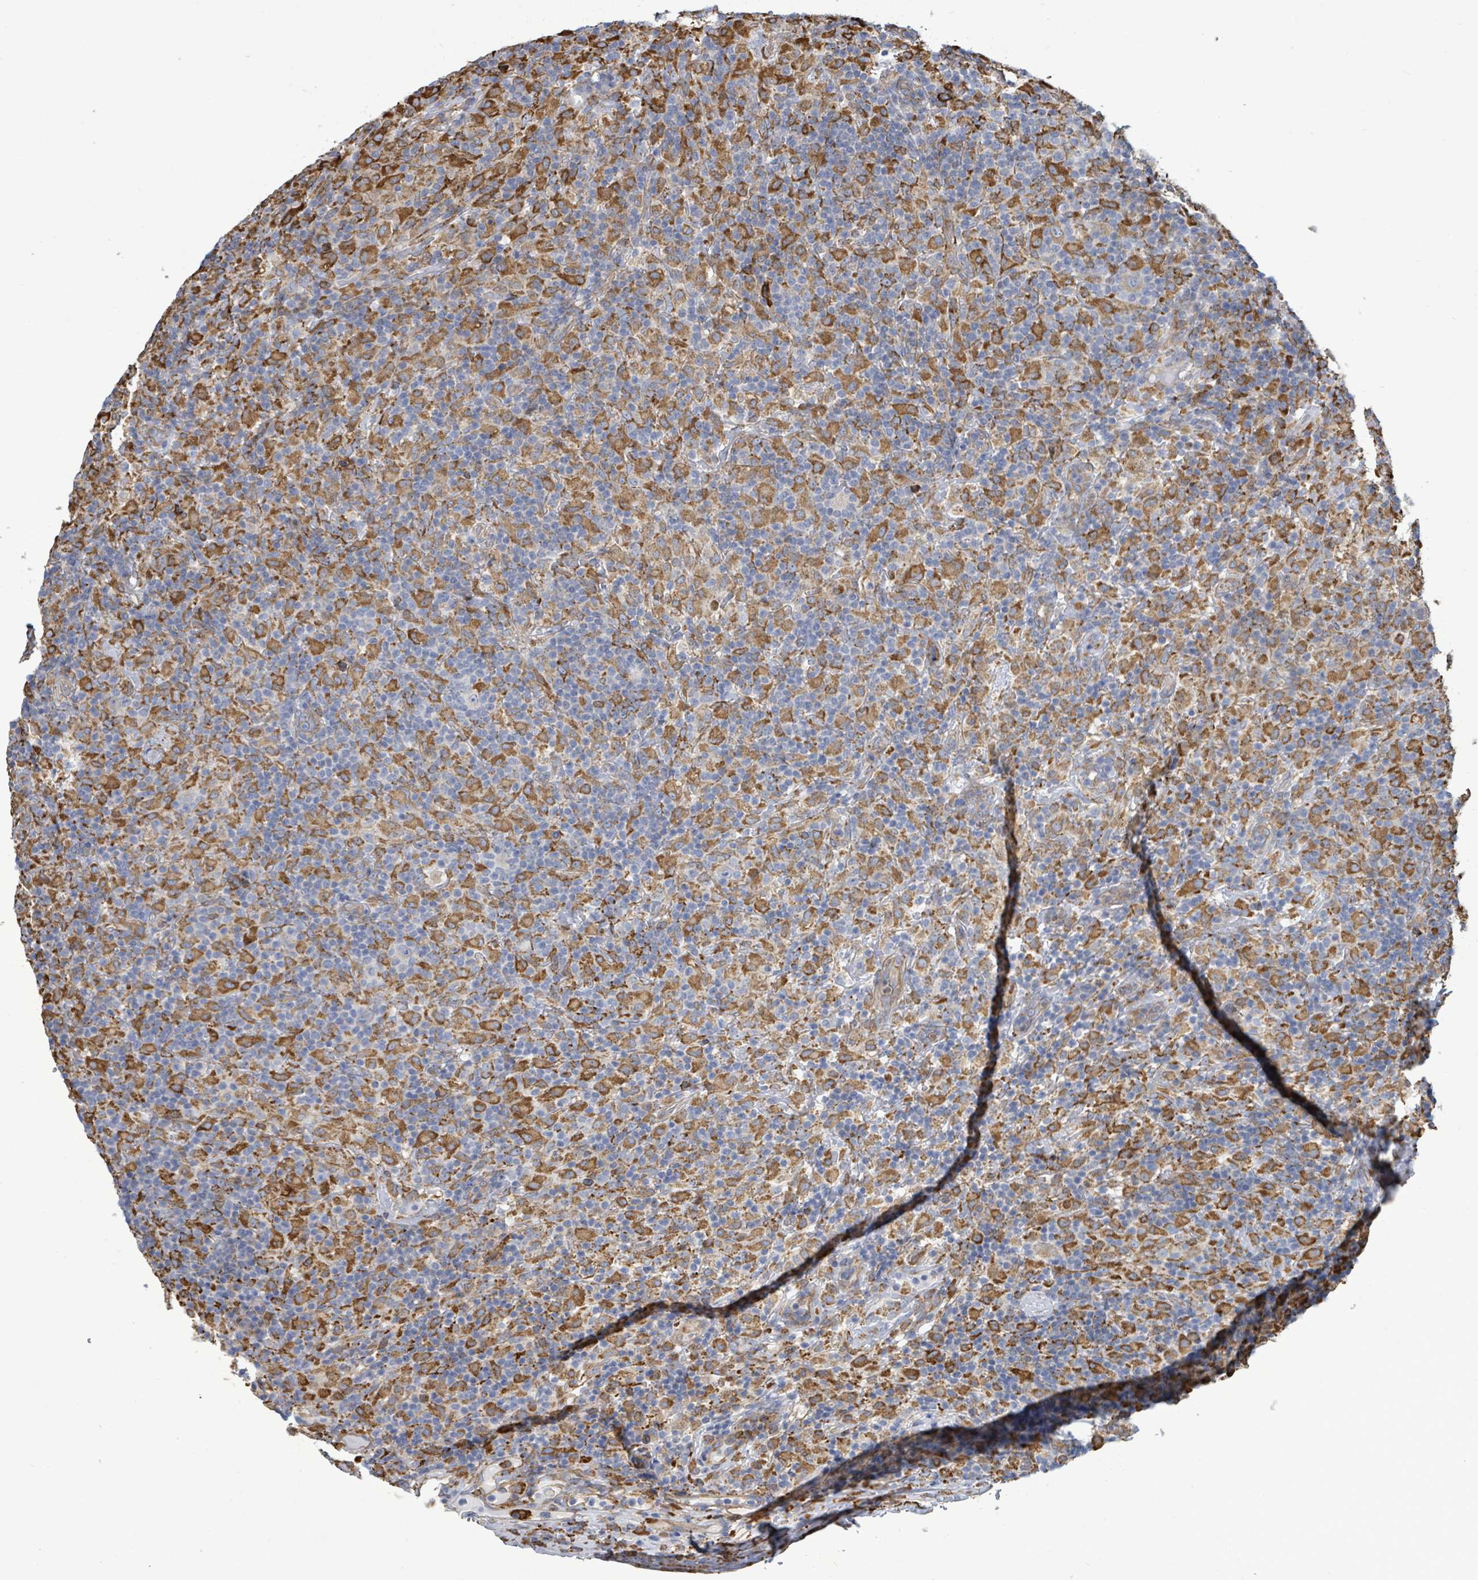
{"staining": {"intensity": "moderate", "quantity": "25%-75%", "location": "cytoplasmic/membranous"}, "tissue": "lymphoma", "cell_type": "Tumor cells", "image_type": "cancer", "snomed": [{"axis": "morphology", "description": "Hodgkin's disease, NOS"}, {"axis": "topography", "description": "Lymph node"}], "caption": "This photomicrograph displays lymphoma stained with immunohistochemistry (IHC) to label a protein in brown. The cytoplasmic/membranous of tumor cells show moderate positivity for the protein. Nuclei are counter-stained blue.", "gene": "RFPL4A", "patient": {"sex": "male", "age": 70}}